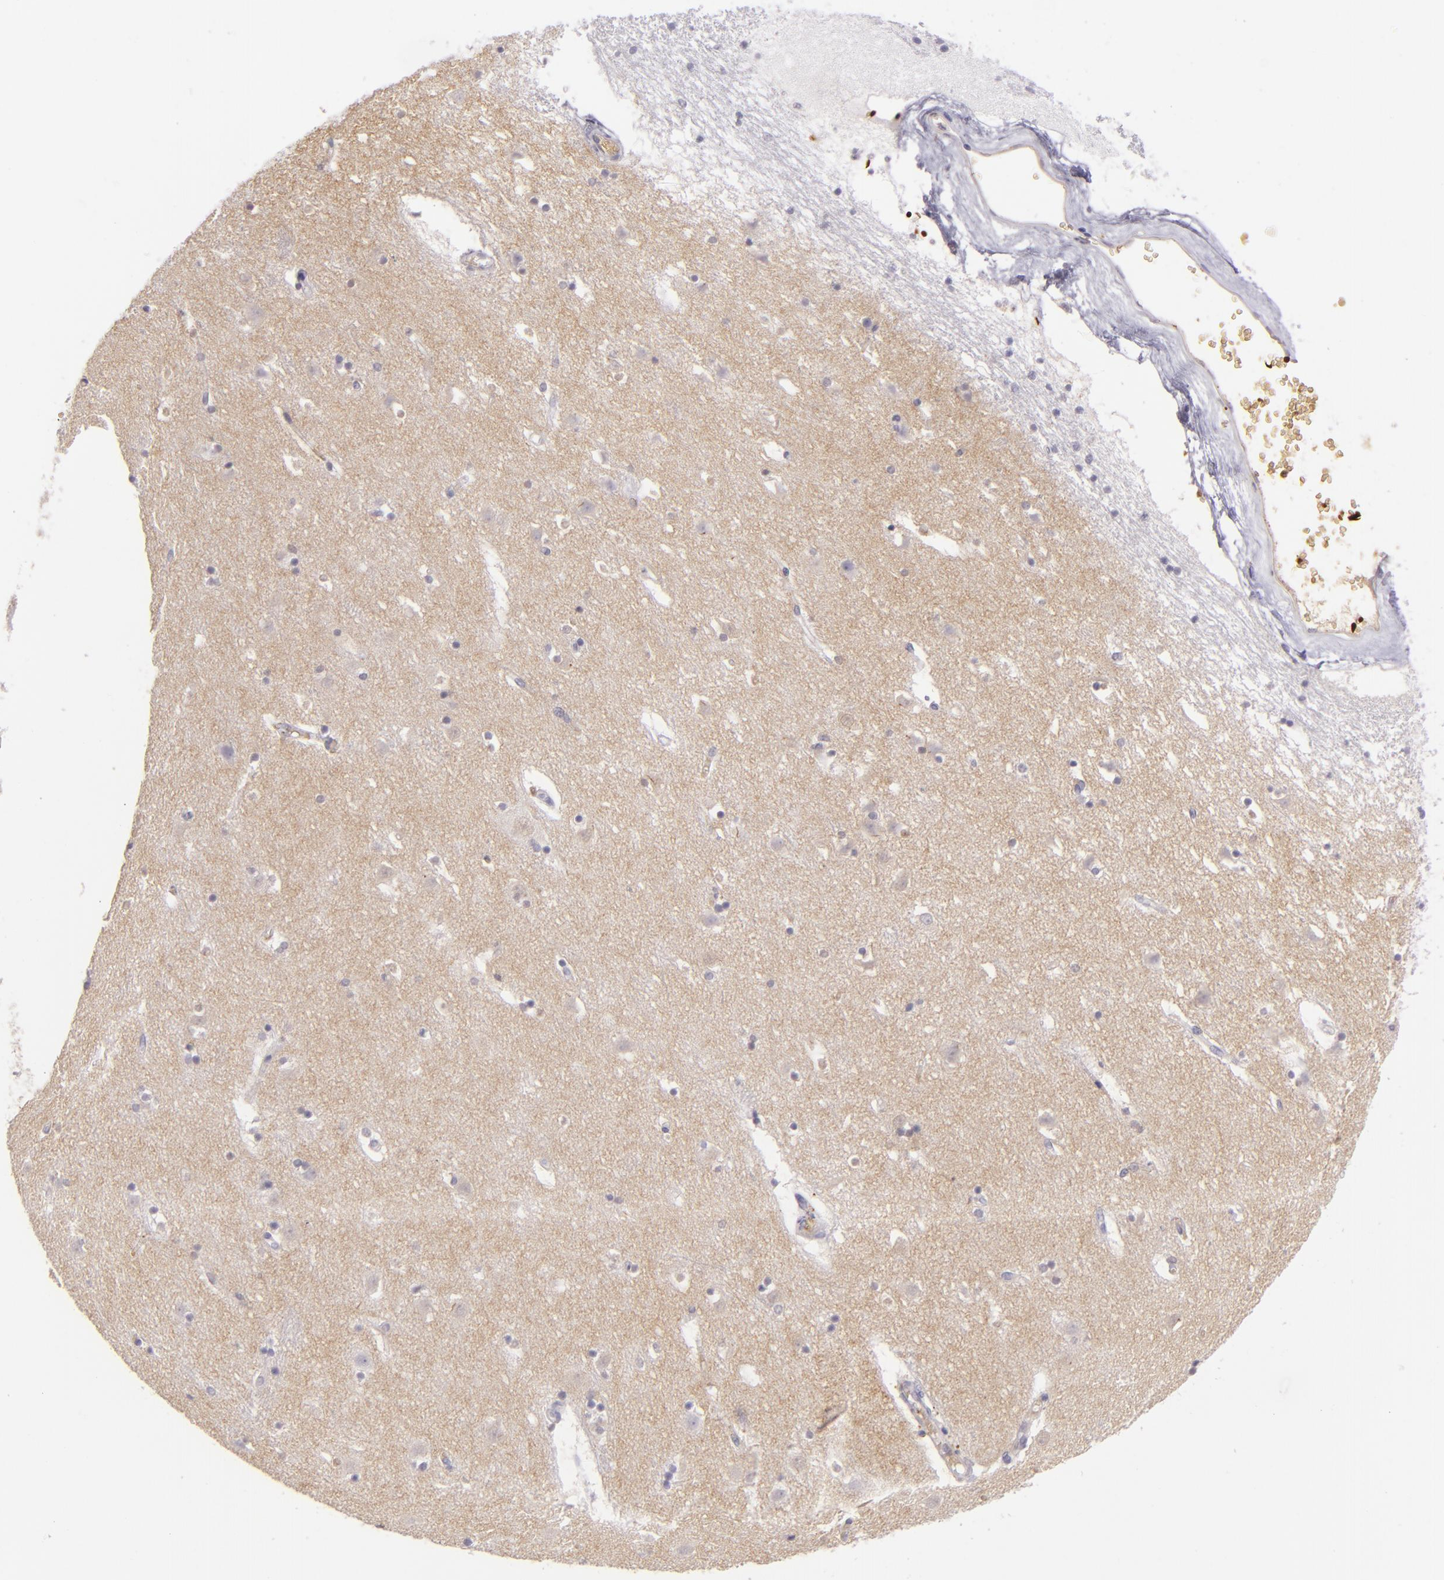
{"staining": {"intensity": "negative", "quantity": "none", "location": "none"}, "tissue": "caudate", "cell_type": "Glial cells", "image_type": "normal", "snomed": [{"axis": "morphology", "description": "Normal tissue, NOS"}, {"axis": "topography", "description": "Lateral ventricle wall"}], "caption": "The image reveals no significant positivity in glial cells of caudate.", "gene": "ACE", "patient": {"sex": "male", "age": 45}}